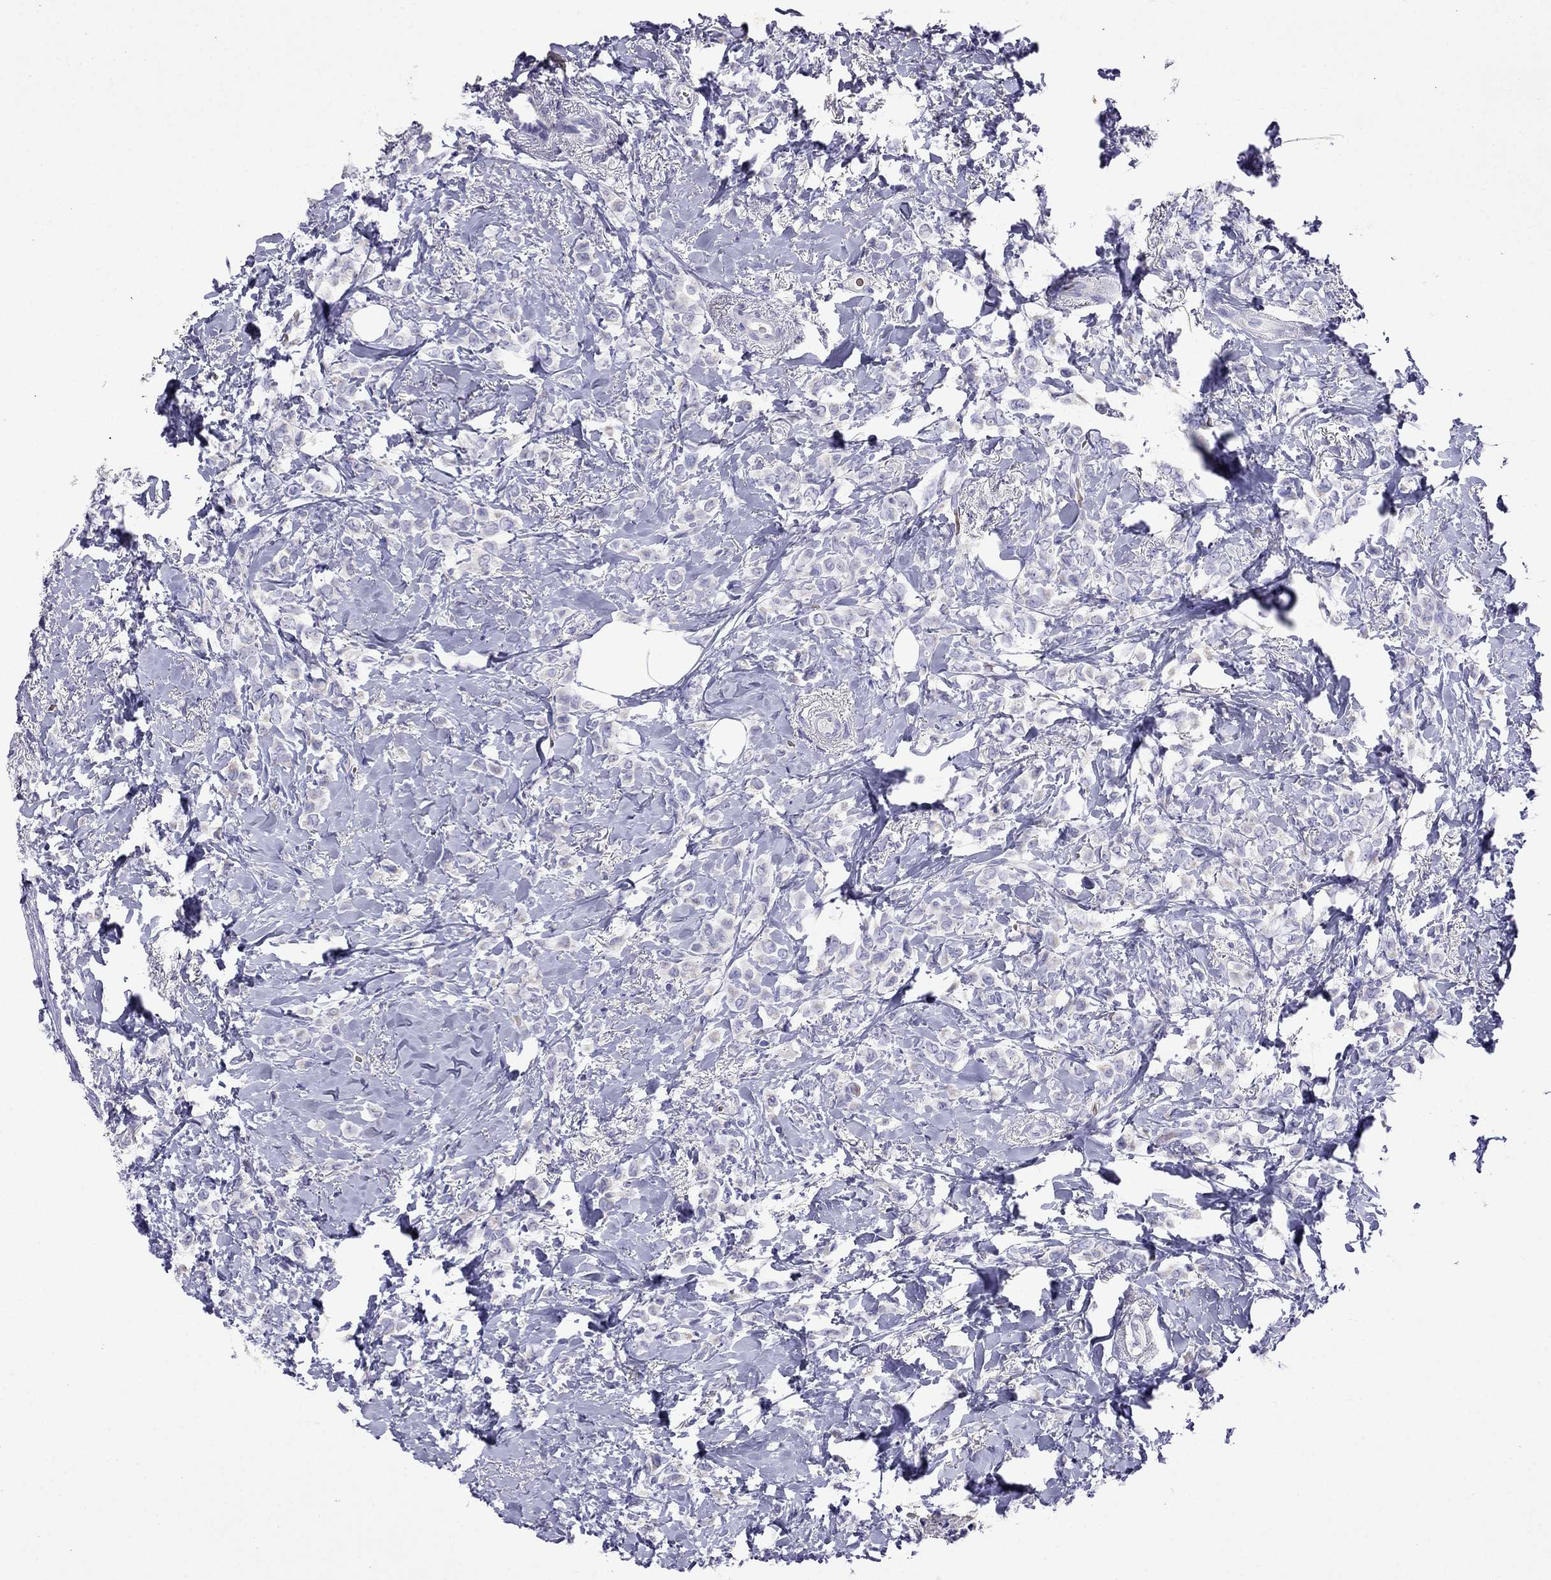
{"staining": {"intensity": "negative", "quantity": "none", "location": "none"}, "tissue": "breast cancer", "cell_type": "Tumor cells", "image_type": "cancer", "snomed": [{"axis": "morphology", "description": "Lobular carcinoma"}, {"axis": "topography", "description": "Breast"}], "caption": "The micrograph demonstrates no significant positivity in tumor cells of breast cancer (lobular carcinoma). Nuclei are stained in blue.", "gene": "TDRD1", "patient": {"sex": "female", "age": 66}}